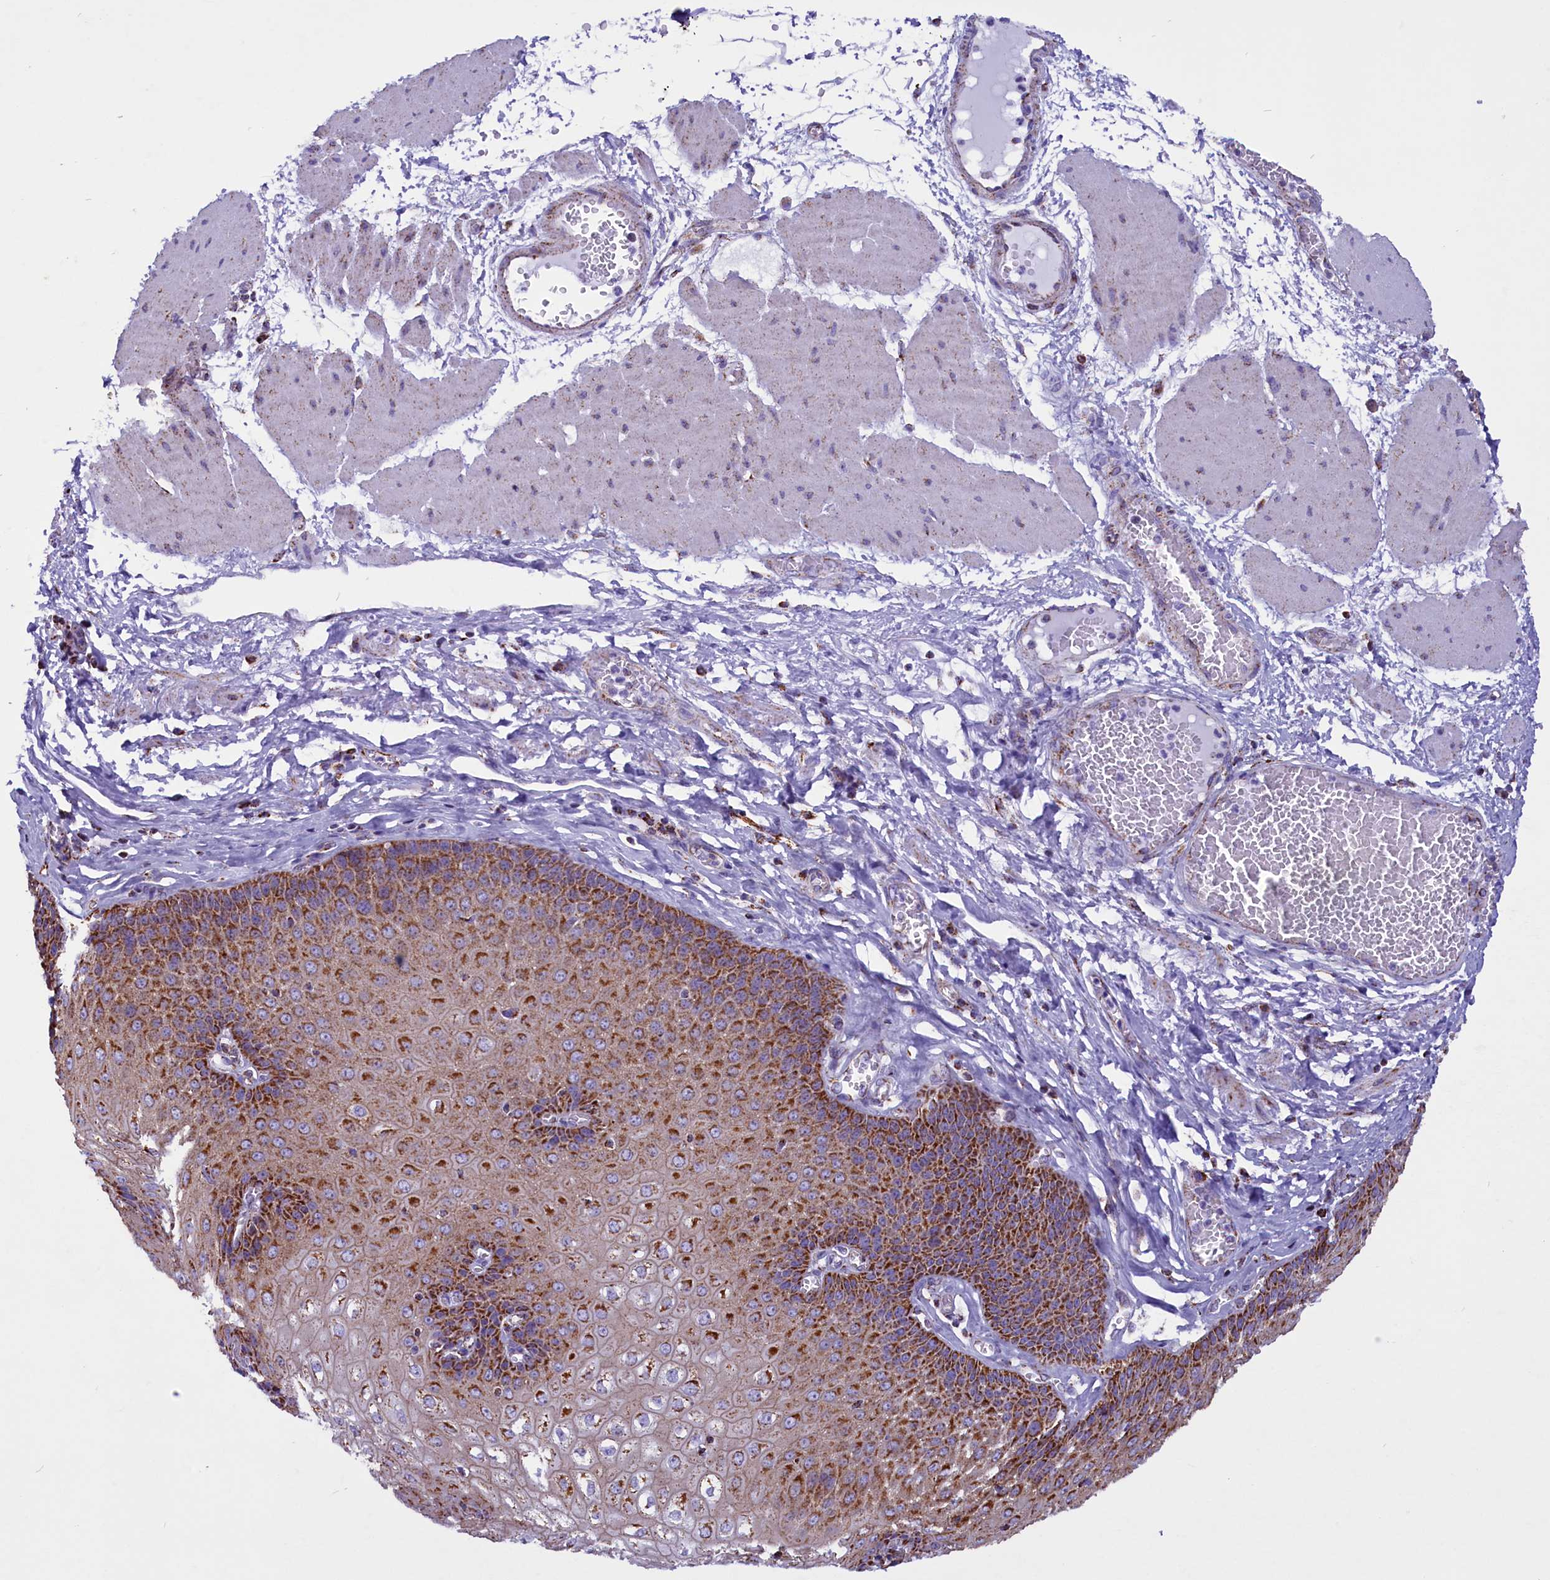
{"staining": {"intensity": "moderate", "quantity": ">75%", "location": "cytoplasmic/membranous"}, "tissue": "esophagus", "cell_type": "Squamous epithelial cells", "image_type": "normal", "snomed": [{"axis": "morphology", "description": "Normal tissue, NOS"}, {"axis": "topography", "description": "Esophagus"}], "caption": "DAB immunohistochemical staining of benign human esophagus shows moderate cytoplasmic/membranous protein staining in about >75% of squamous epithelial cells. The staining was performed using DAB, with brown indicating positive protein expression. Nuclei are stained blue with hematoxylin.", "gene": "ICA1L", "patient": {"sex": "male", "age": 60}}